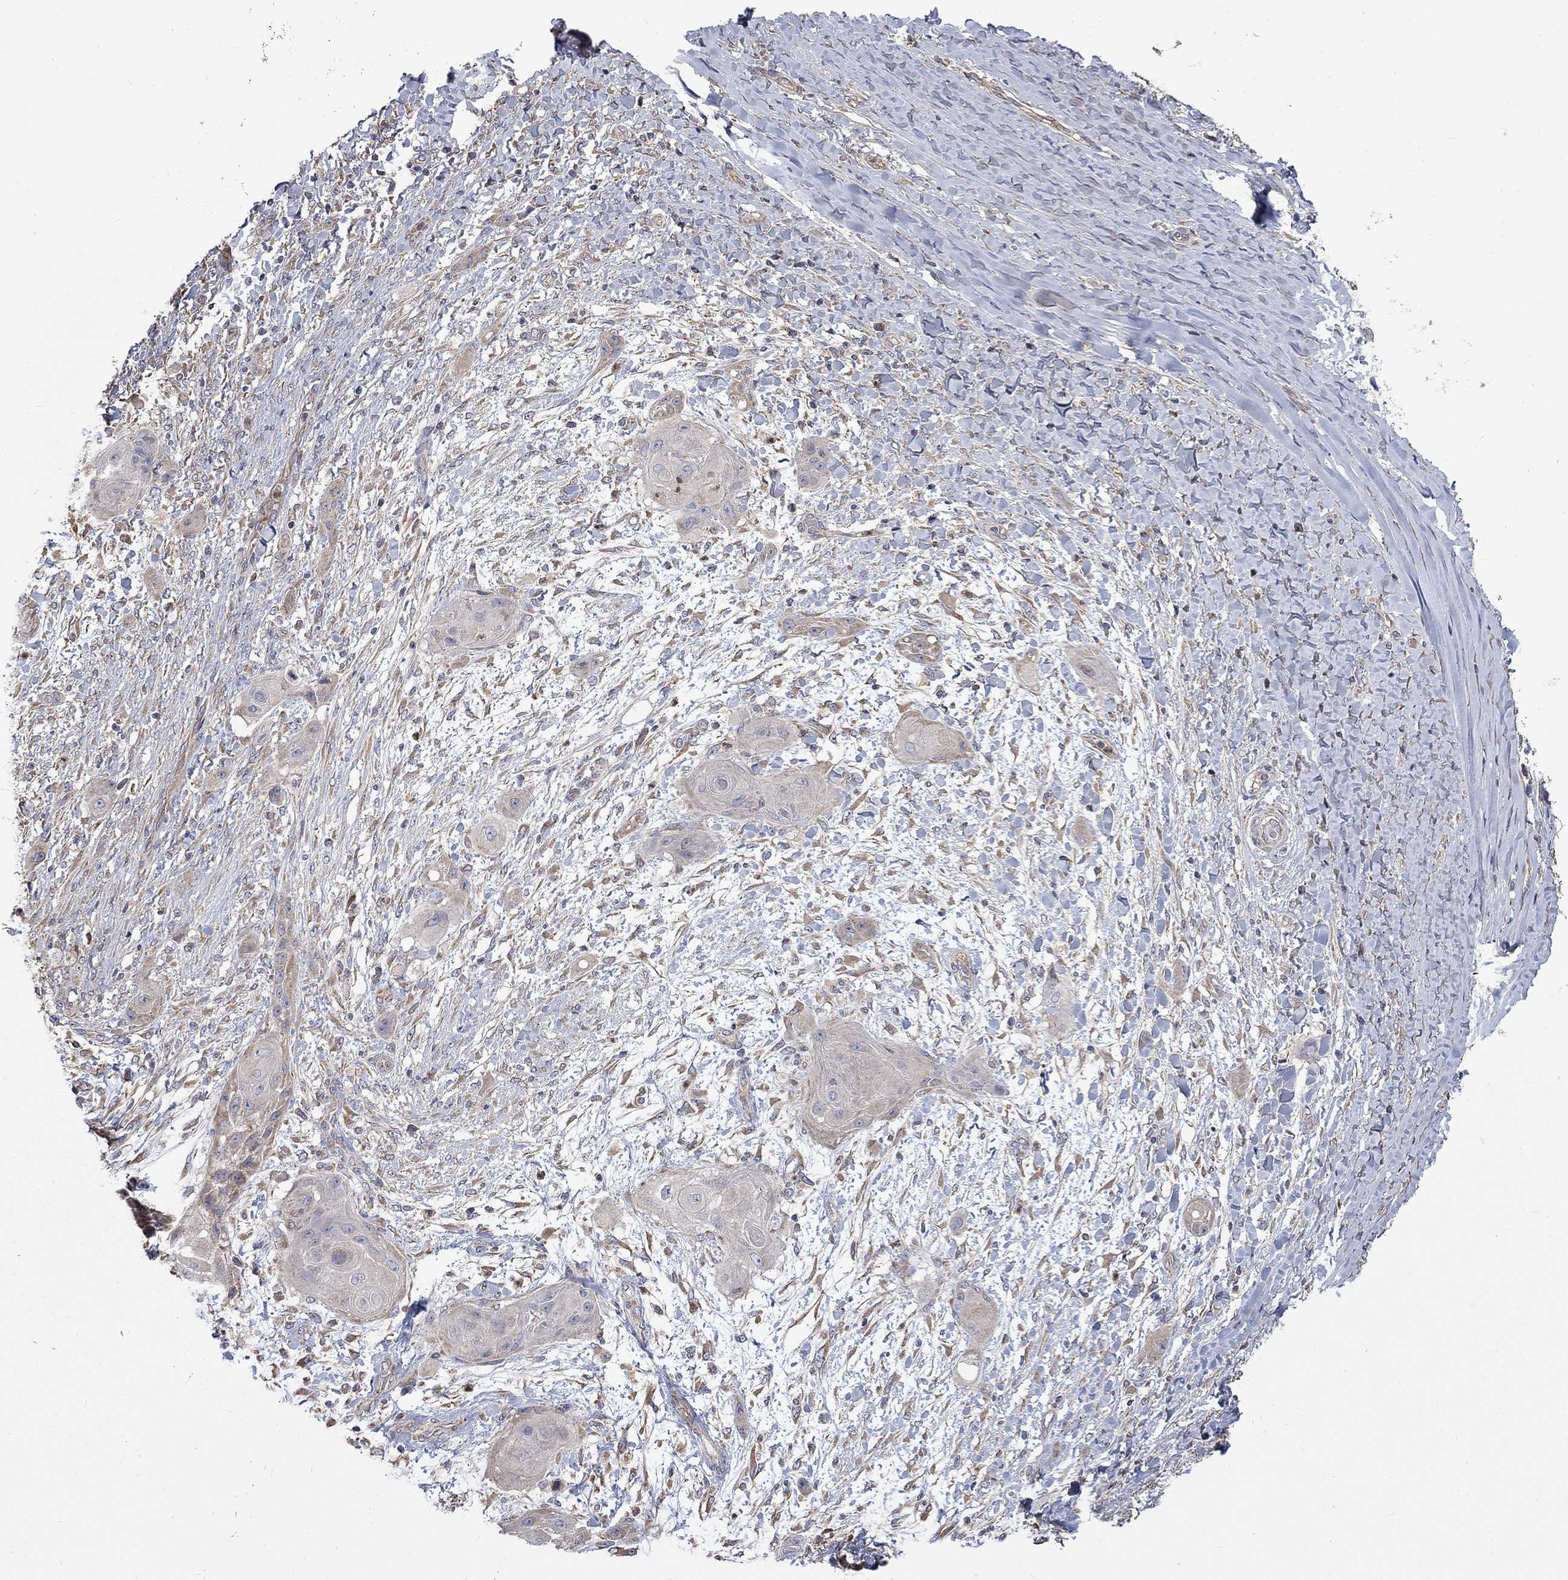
{"staining": {"intensity": "weak", "quantity": "<25%", "location": "cytoplasmic/membranous"}, "tissue": "skin cancer", "cell_type": "Tumor cells", "image_type": "cancer", "snomed": [{"axis": "morphology", "description": "Squamous cell carcinoma, NOS"}, {"axis": "topography", "description": "Skin"}], "caption": "Immunohistochemical staining of human skin squamous cell carcinoma shows no significant expression in tumor cells.", "gene": "CAMKK2", "patient": {"sex": "male", "age": 62}}